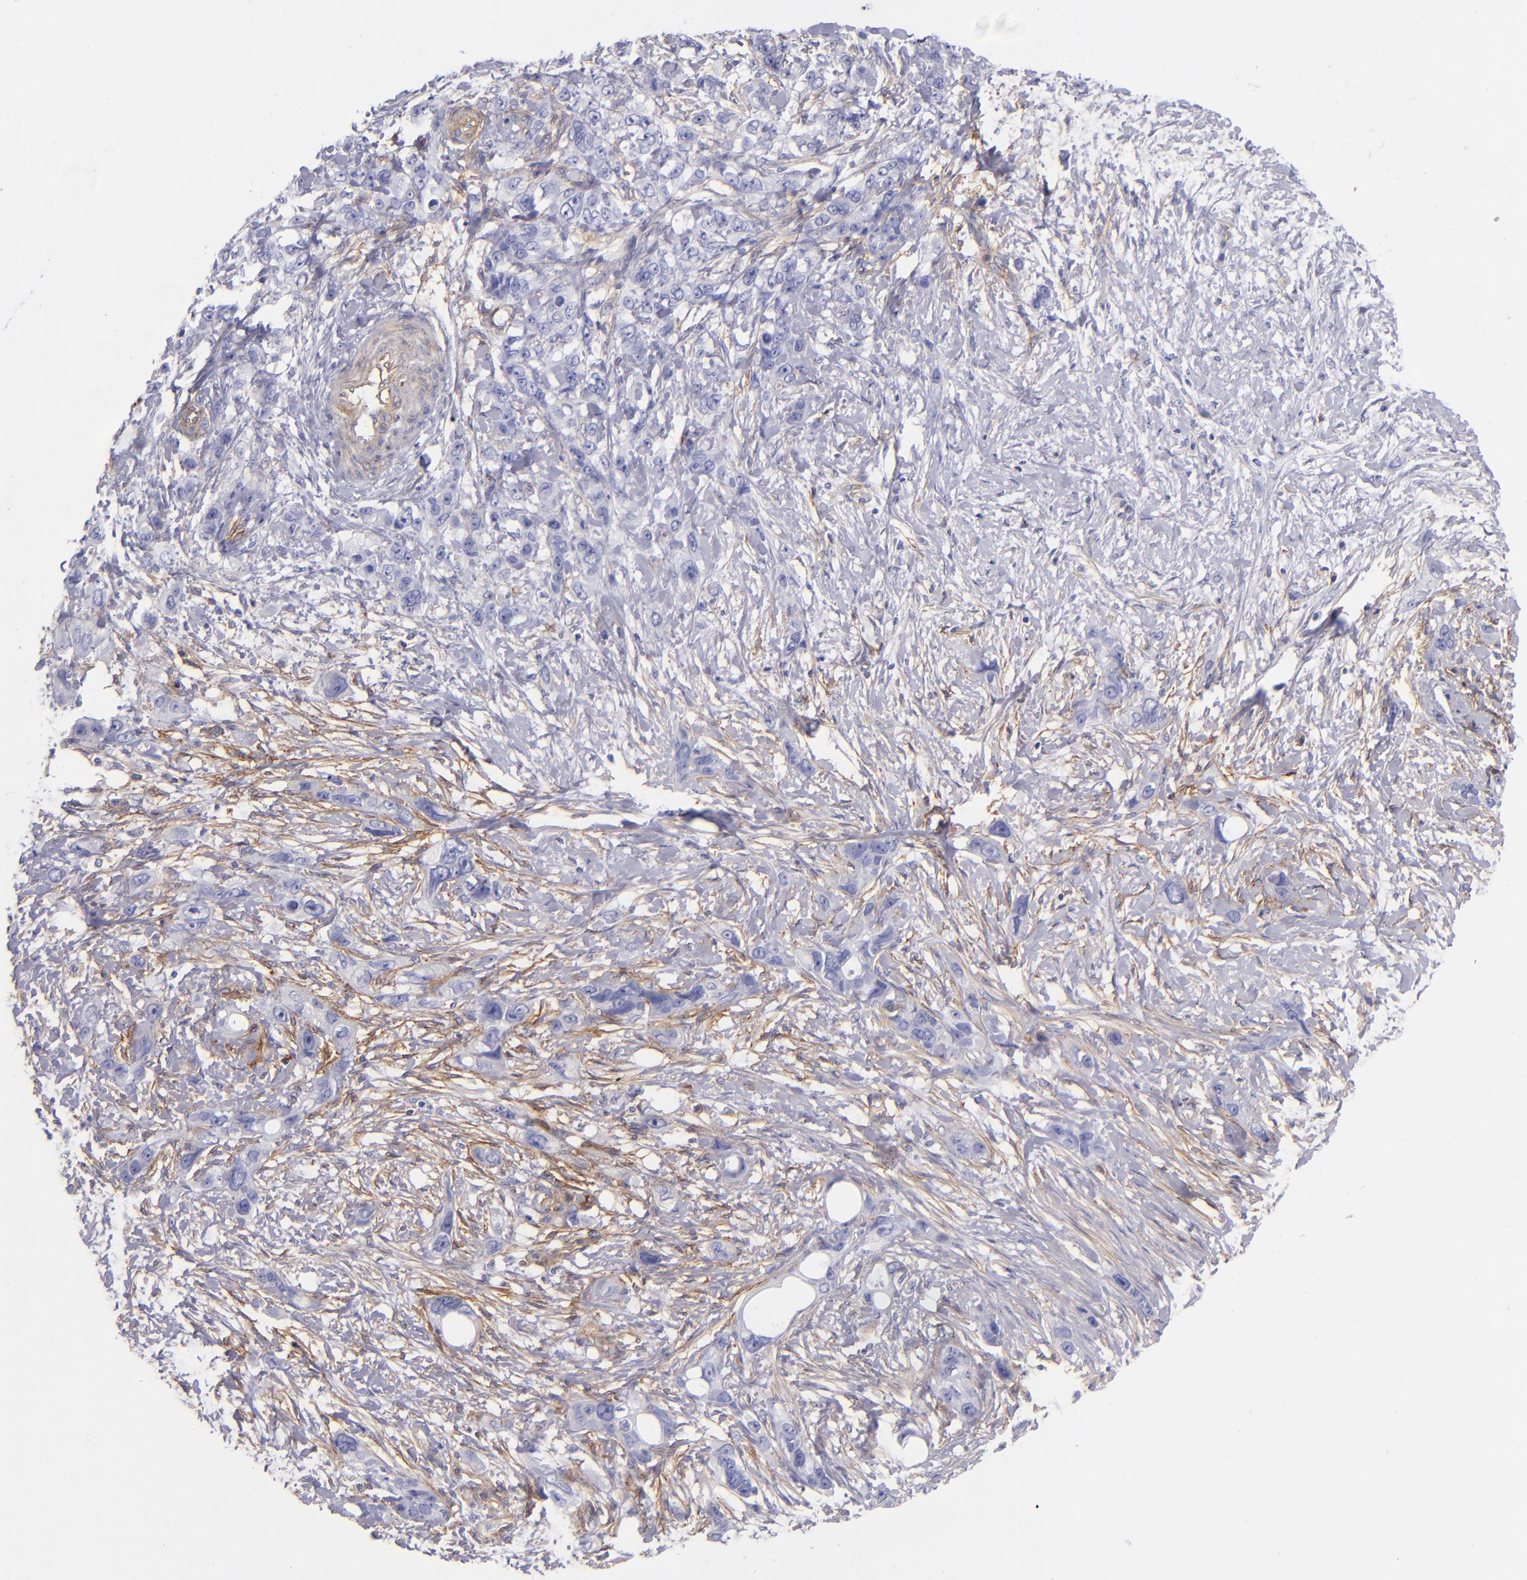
{"staining": {"intensity": "negative", "quantity": "none", "location": "none"}, "tissue": "stomach cancer", "cell_type": "Tumor cells", "image_type": "cancer", "snomed": [{"axis": "morphology", "description": "Adenocarcinoma, NOS"}, {"axis": "topography", "description": "Stomach, upper"}], "caption": "This is an immunohistochemistry (IHC) micrograph of human adenocarcinoma (stomach). There is no expression in tumor cells.", "gene": "ENTPD1", "patient": {"sex": "male", "age": 47}}